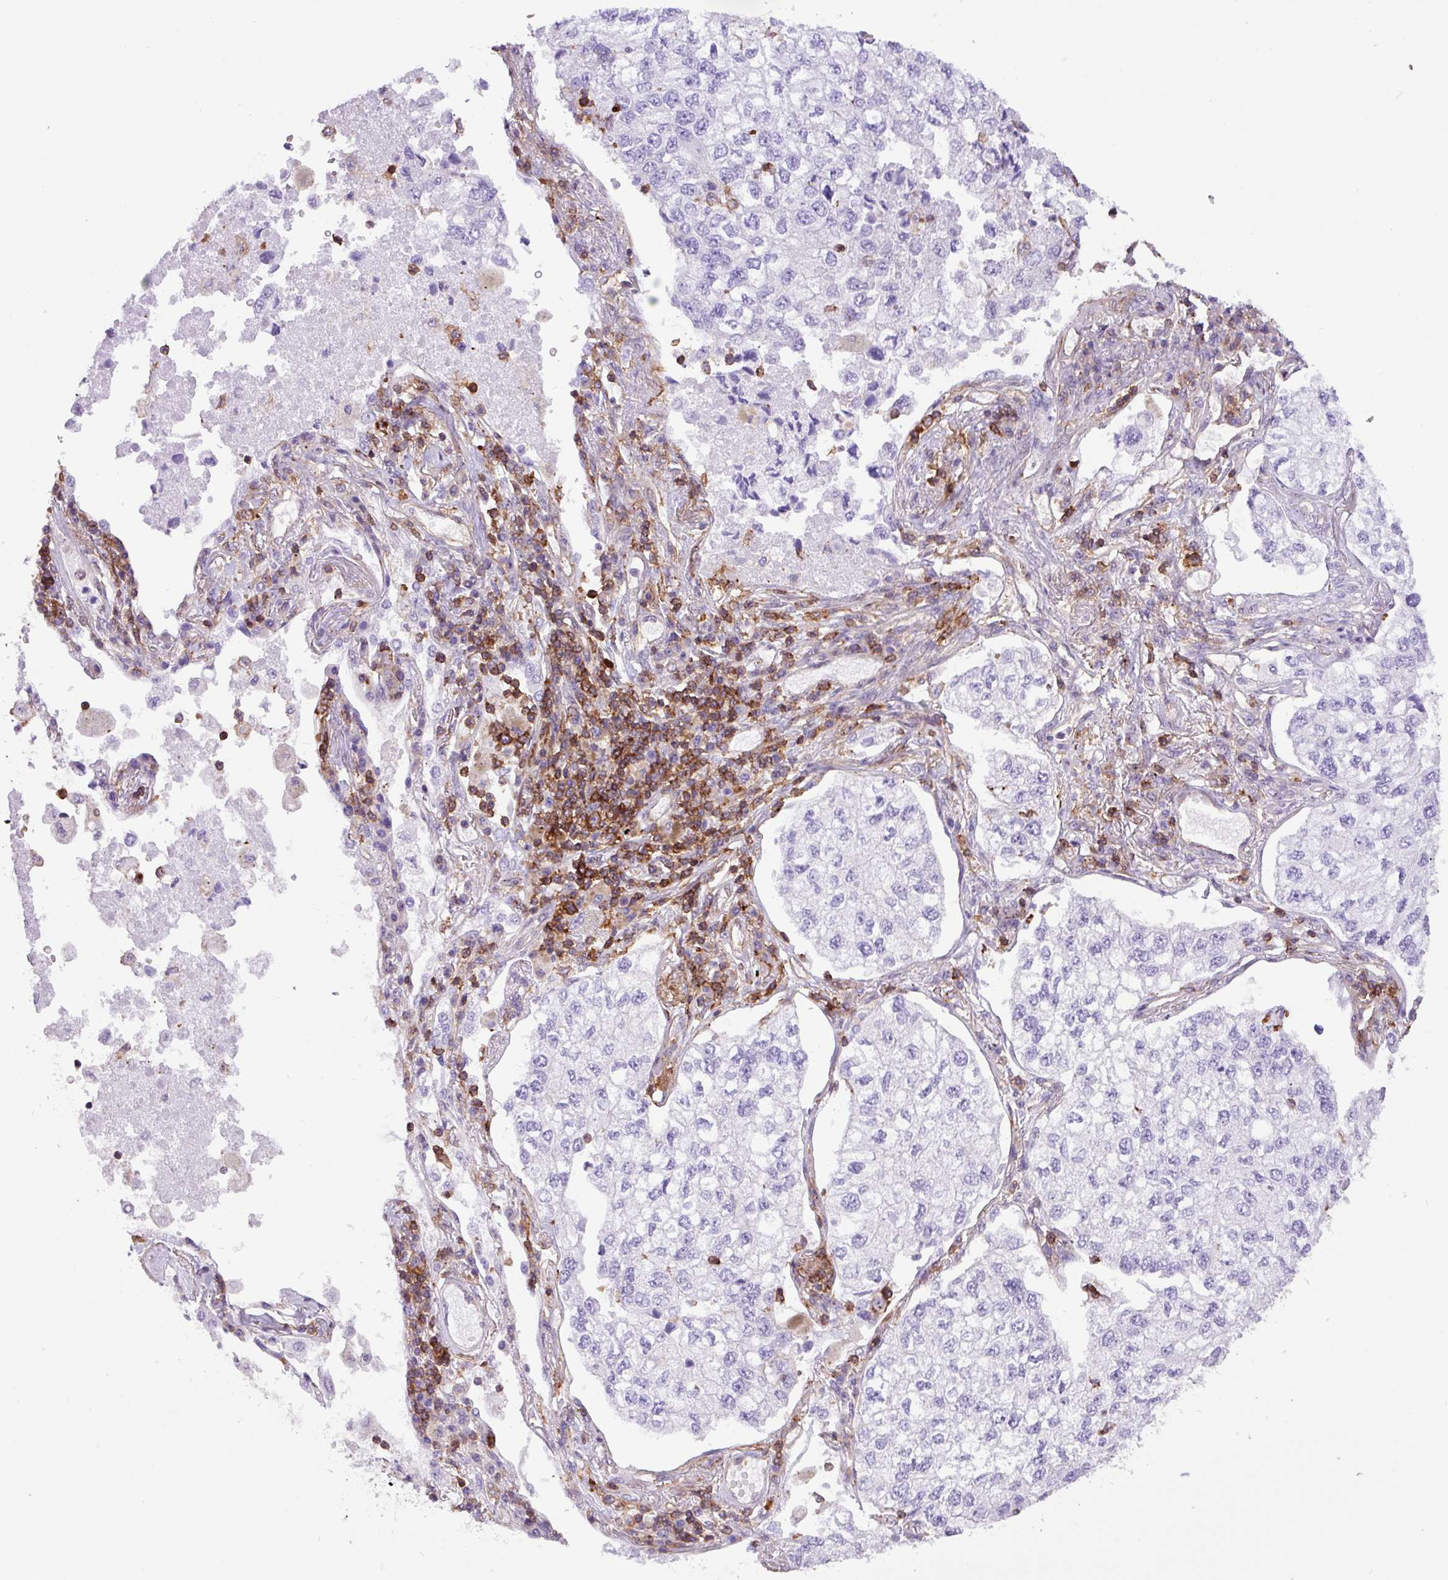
{"staining": {"intensity": "negative", "quantity": "none", "location": "none"}, "tissue": "lung cancer", "cell_type": "Tumor cells", "image_type": "cancer", "snomed": [{"axis": "morphology", "description": "Adenocarcinoma, NOS"}, {"axis": "topography", "description": "Lung"}], "caption": "Tumor cells show no significant protein expression in lung adenocarcinoma.", "gene": "PPP1R18", "patient": {"sex": "male", "age": 63}}